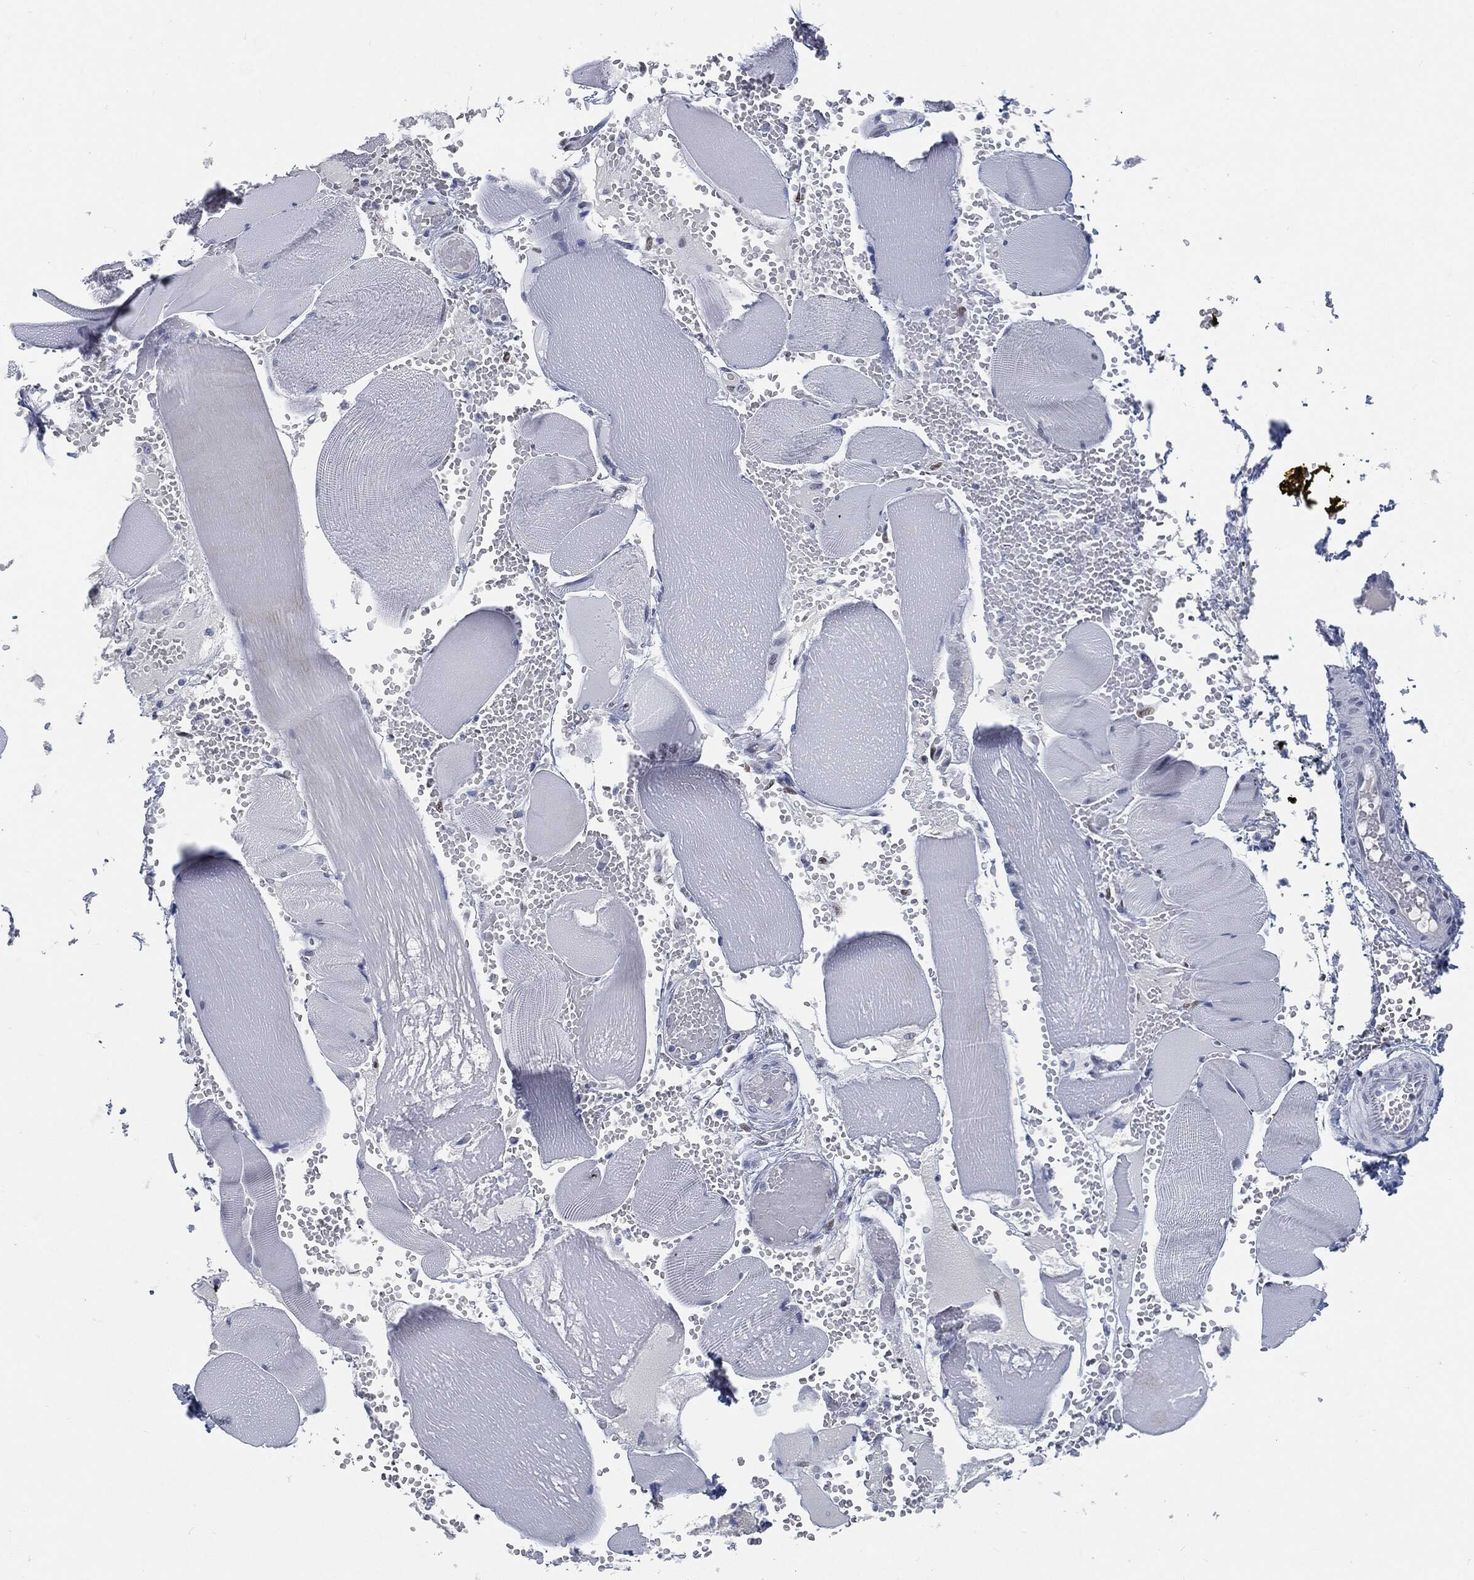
{"staining": {"intensity": "negative", "quantity": "none", "location": "none"}, "tissue": "skeletal muscle", "cell_type": "Myocytes", "image_type": "normal", "snomed": [{"axis": "morphology", "description": "Normal tissue, NOS"}, {"axis": "topography", "description": "Skeletal muscle"}], "caption": "DAB immunohistochemical staining of benign skeletal muscle reveals no significant positivity in myocytes. (DAB (3,3'-diaminobenzidine) immunohistochemistry (IHC) visualized using brightfield microscopy, high magnification).", "gene": "PROM1", "patient": {"sex": "male", "age": 56}}